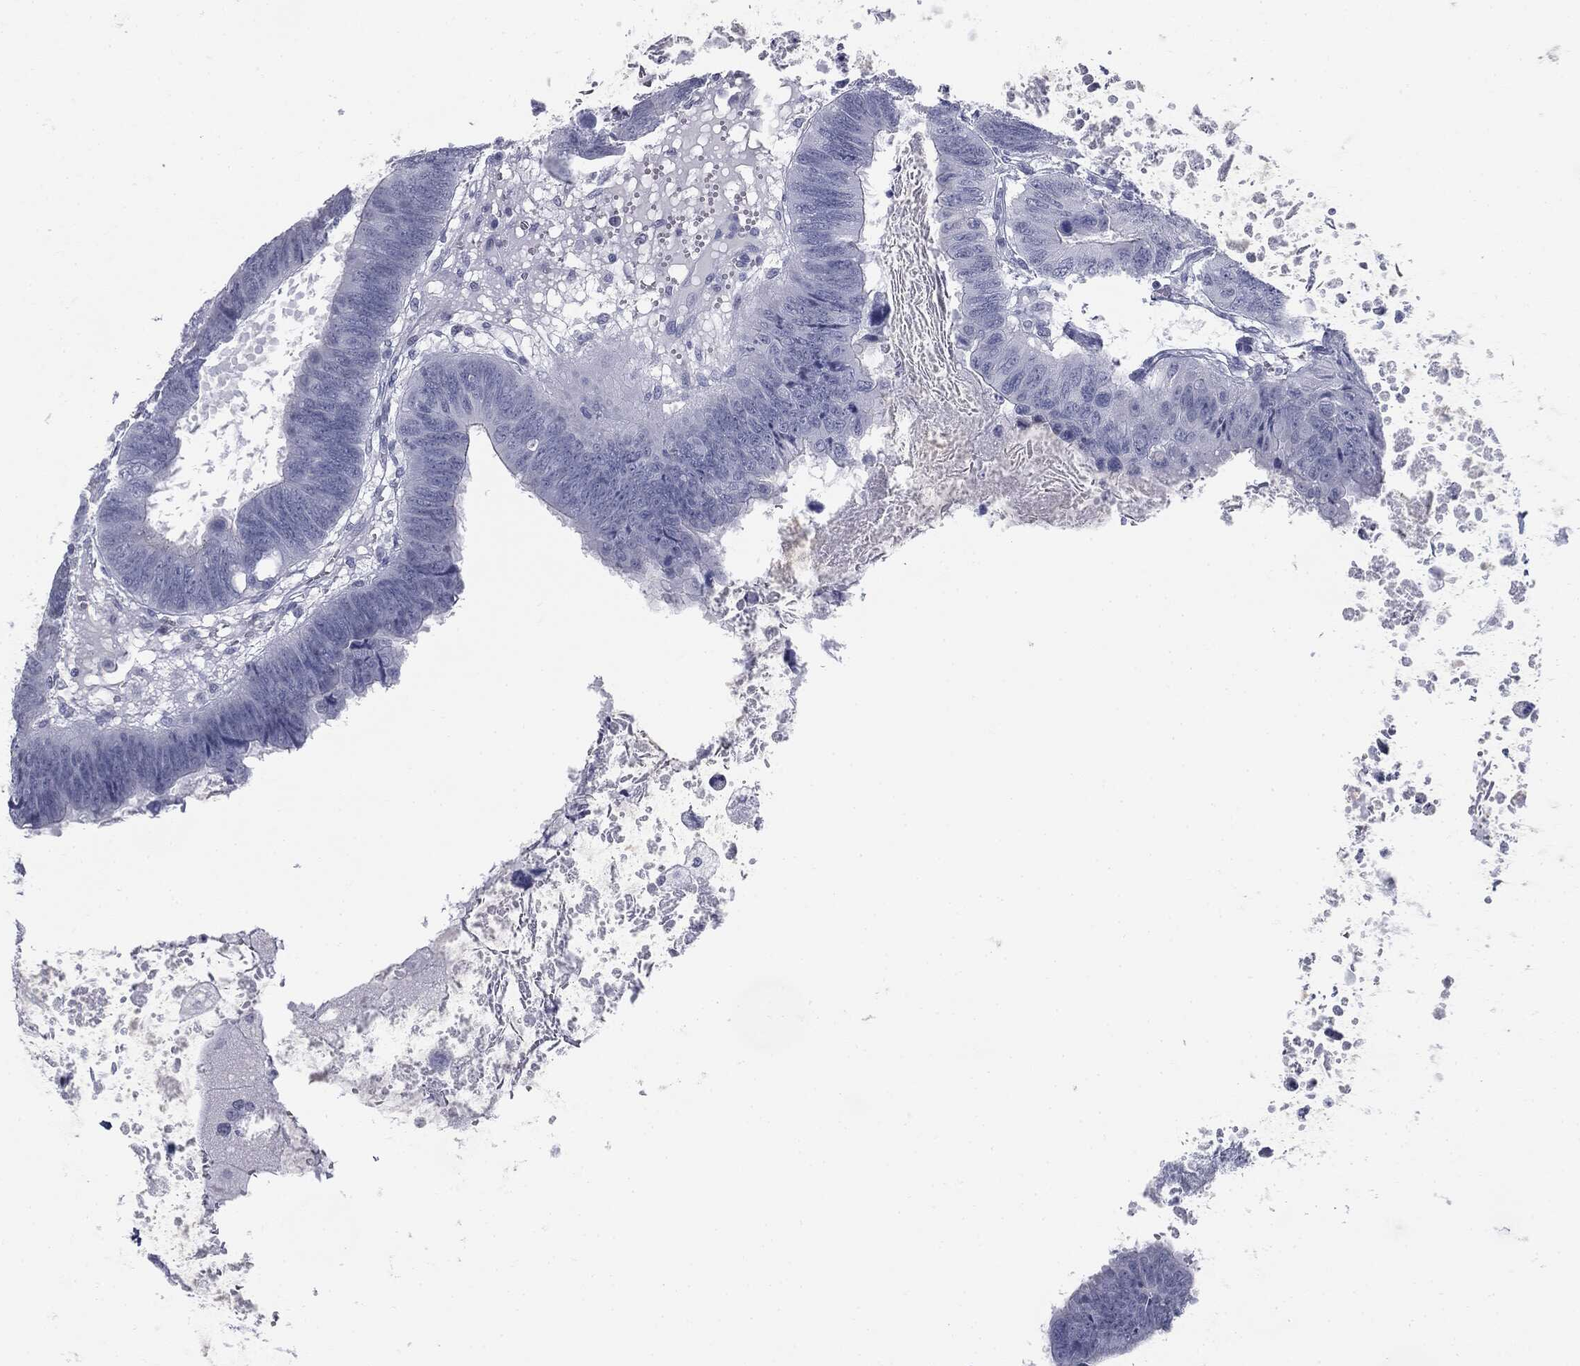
{"staining": {"intensity": "negative", "quantity": "none", "location": "none"}, "tissue": "colorectal cancer", "cell_type": "Tumor cells", "image_type": "cancer", "snomed": [{"axis": "morphology", "description": "Adenocarcinoma, NOS"}, {"axis": "topography", "description": "Colon"}], "caption": "Immunohistochemistry histopathology image of colorectal cancer (adenocarcinoma) stained for a protein (brown), which shows no expression in tumor cells.", "gene": "TPO", "patient": {"sex": "male", "age": 62}}